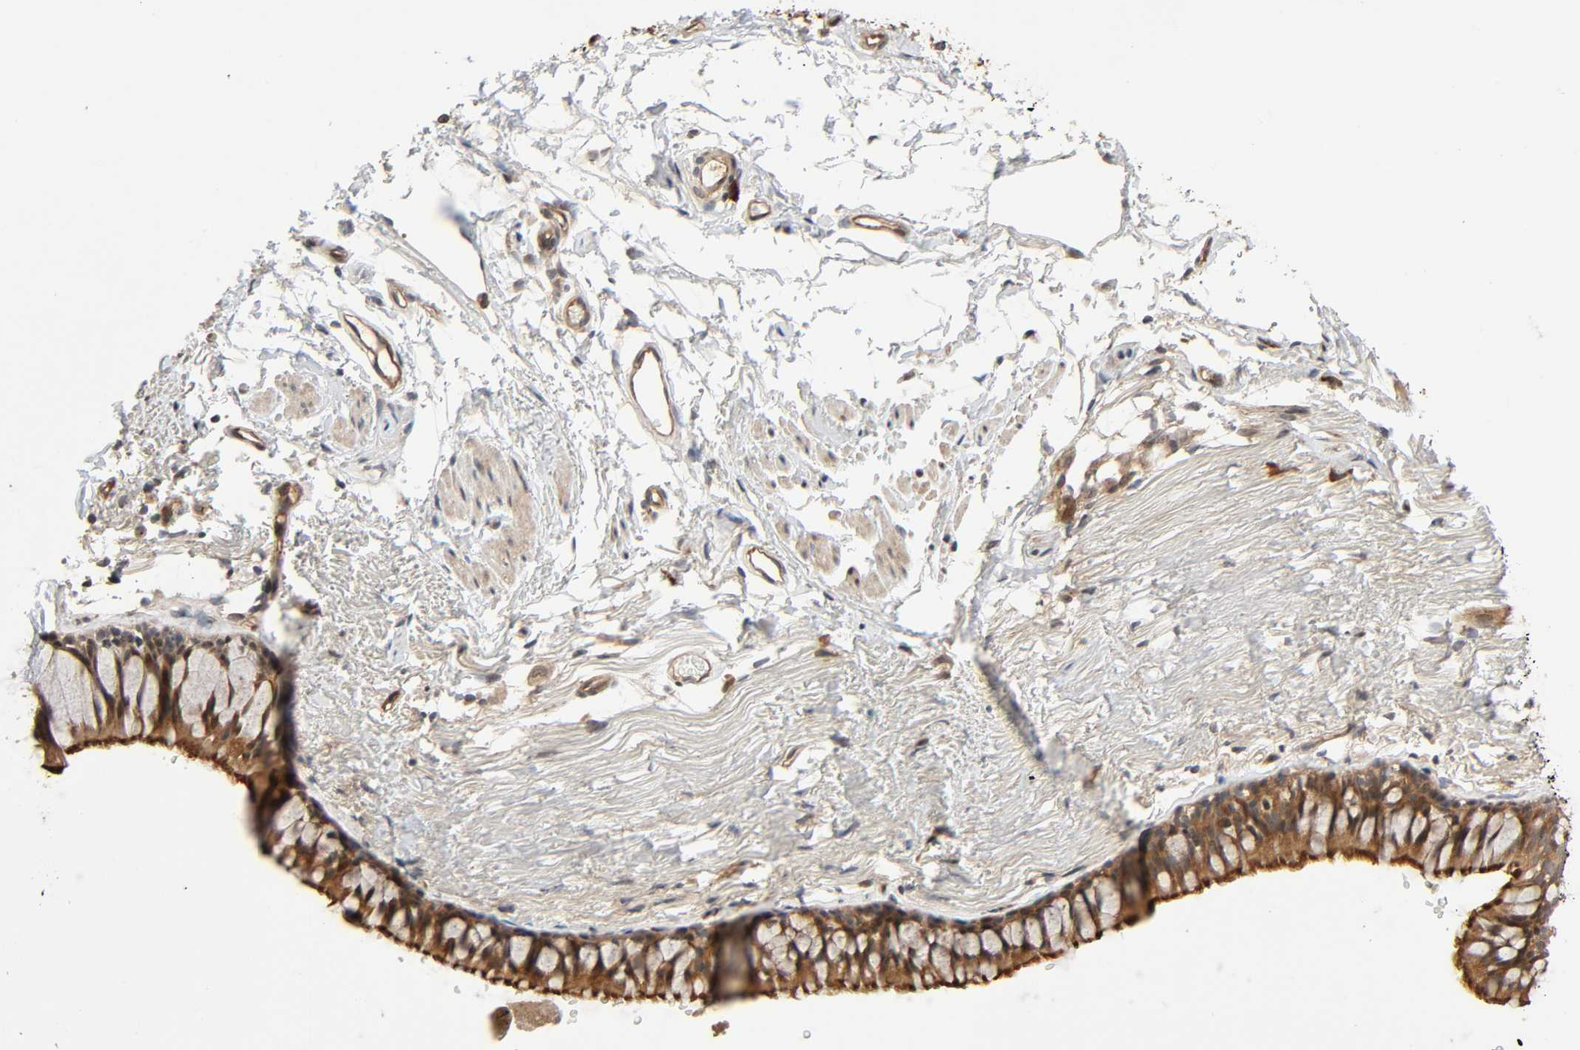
{"staining": {"intensity": "moderate", "quantity": ">75%", "location": "cytoplasmic/membranous"}, "tissue": "adipose tissue", "cell_type": "Adipocytes", "image_type": "normal", "snomed": [{"axis": "morphology", "description": "Normal tissue, NOS"}, {"axis": "topography", "description": "Cartilage tissue"}, {"axis": "topography", "description": "Bronchus"}], "caption": "IHC photomicrograph of normal adipose tissue: human adipose tissue stained using immunohistochemistry exhibits medium levels of moderate protein expression localized specifically in the cytoplasmic/membranous of adipocytes, appearing as a cytoplasmic/membranous brown color.", "gene": "PPP2R1B", "patient": {"sex": "female", "age": 73}}